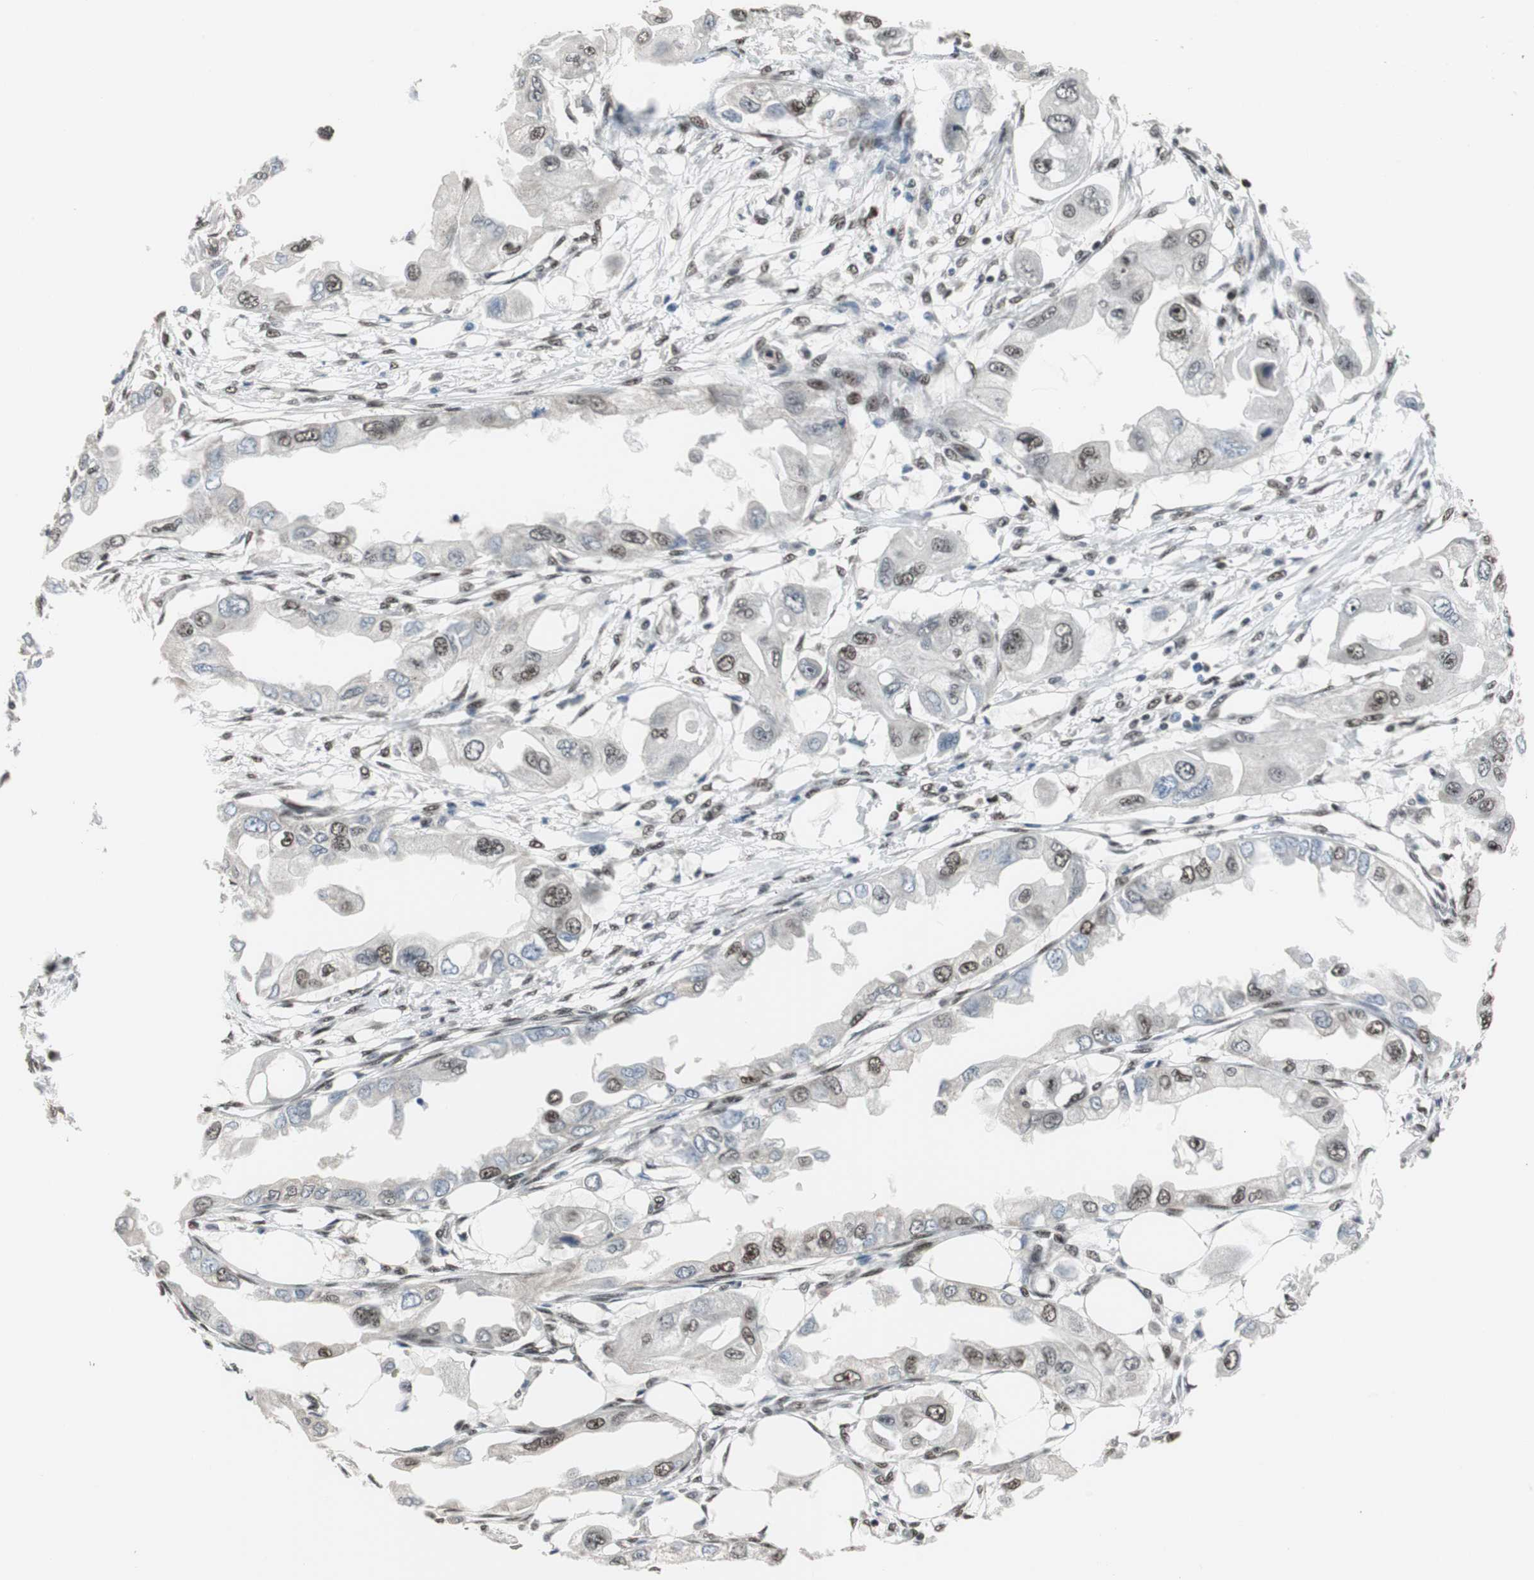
{"staining": {"intensity": "moderate", "quantity": "25%-75%", "location": "nuclear"}, "tissue": "endometrial cancer", "cell_type": "Tumor cells", "image_type": "cancer", "snomed": [{"axis": "morphology", "description": "Adenocarcinoma, NOS"}, {"axis": "topography", "description": "Endometrium"}], "caption": "A micrograph of human endometrial cancer (adenocarcinoma) stained for a protein exhibits moderate nuclear brown staining in tumor cells.", "gene": "CDK9", "patient": {"sex": "female", "age": 67}}